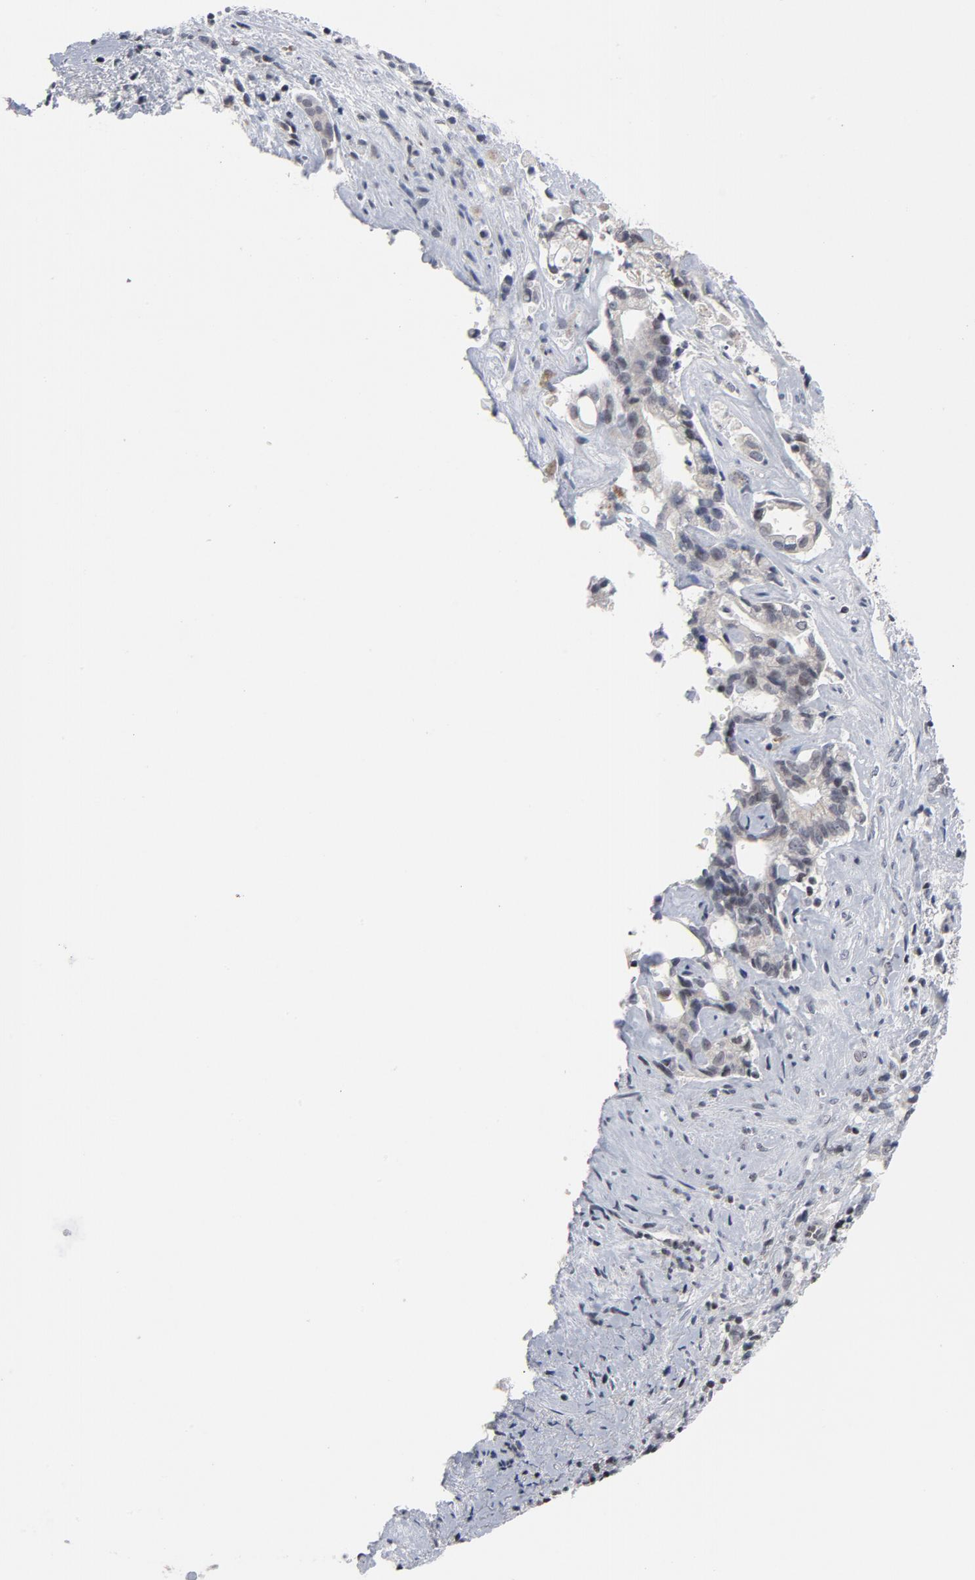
{"staining": {"intensity": "weak", "quantity": "25%-75%", "location": "cytoplasmic/membranous"}, "tissue": "liver cancer", "cell_type": "Tumor cells", "image_type": "cancer", "snomed": [{"axis": "morphology", "description": "Cholangiocarcinoma"}, {"axis": "topography", "description": "Liver"}], "caption": "A brown stain labels weak cytoplasmic/membranous positivity of a protein in liver cancer (cholangiocarcinoma) tumor cells. (Stains: DAB (3,3'-diaminobenzidine) in brown, nuclei in blue, Microscopy: brightfield microscopy at high magnification).", "gene": "GABPA", "patient": {"sex": "male", "age": 57}}